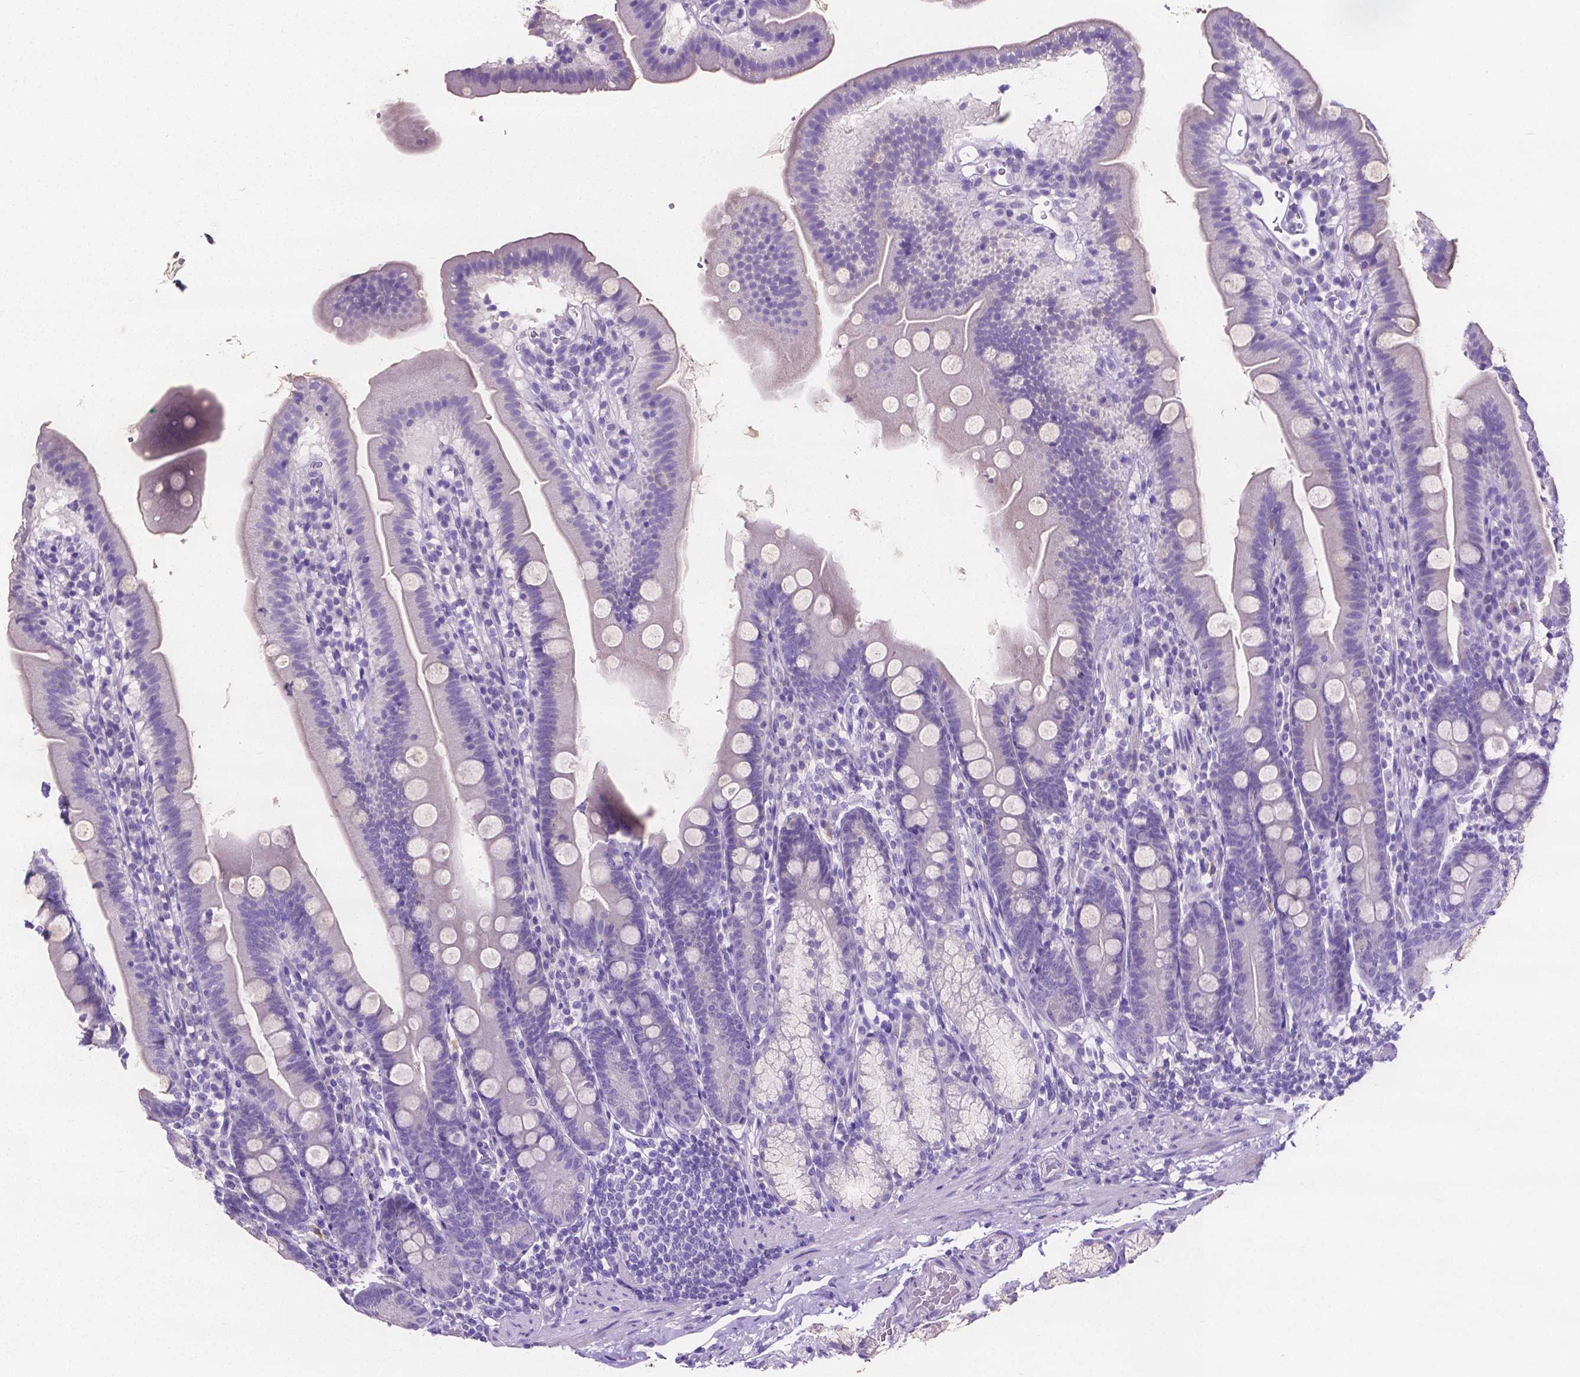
{"staining": {"intensity": "negative", "quantity": "none", "location": "none"}, "tissue": "duodenum", "cell_type": "Glandular cells", "image_type": "normal", "snomed": [{"axis": "morphology", "description": "Normal tissue, NOS"}, {"axis": "topography", "description": "Duodenum"}], "caption": "Duodenum was stained to show a protein in brown. There is no significant expression in glandular cells. The staining was performed using DAB to visualize the protein expression in brown, while the nuclei were stained in blue with hematoxylin (Magnification: 20x).", "gene": "SLC22A2", "patient": {"sex": "female", "age": 67}}